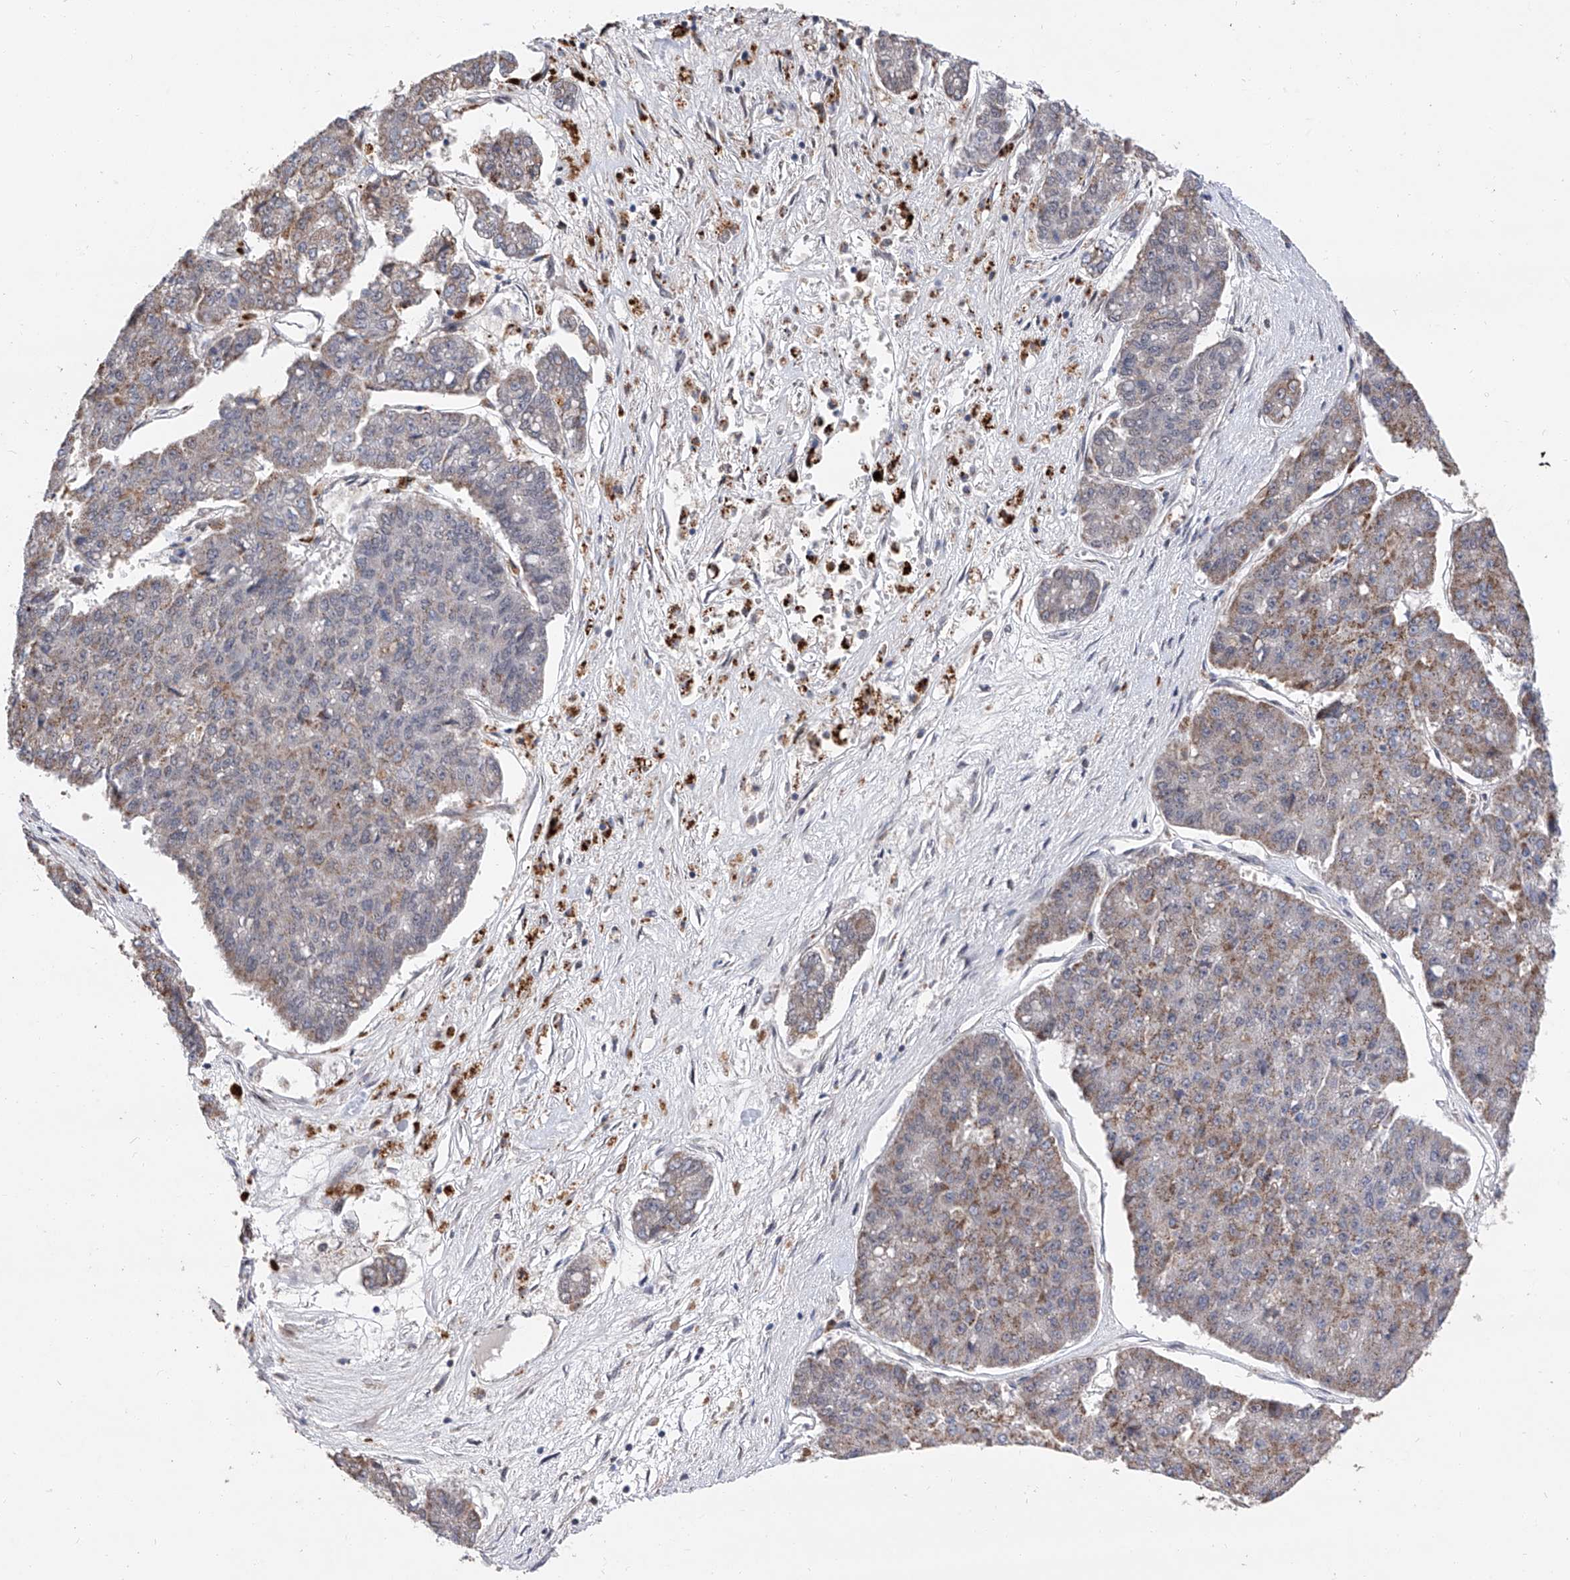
{"staining": {"intensity": "weak", "quantity": "<25%", "location": "cytoplasmic/membranous"}, "tissue": "pancreatic cancer", "cell_type": "Tumor cells", "image_type": "cancer", "snomed": [{"axis": "morphology", "description": "Adenocarcinoma, NOS"}, {"axis": "topography", "description": "Pancreas"}], "caption": "An immunohistochemistry (IHC) photomicrograph of adenocarcinoma (pancreatic) is shown. There is no staining in tumor cells of adenocarcinoma (pancreatic).", "gene": "FARP2", "patient": {"sex": "male", "age": 50}}